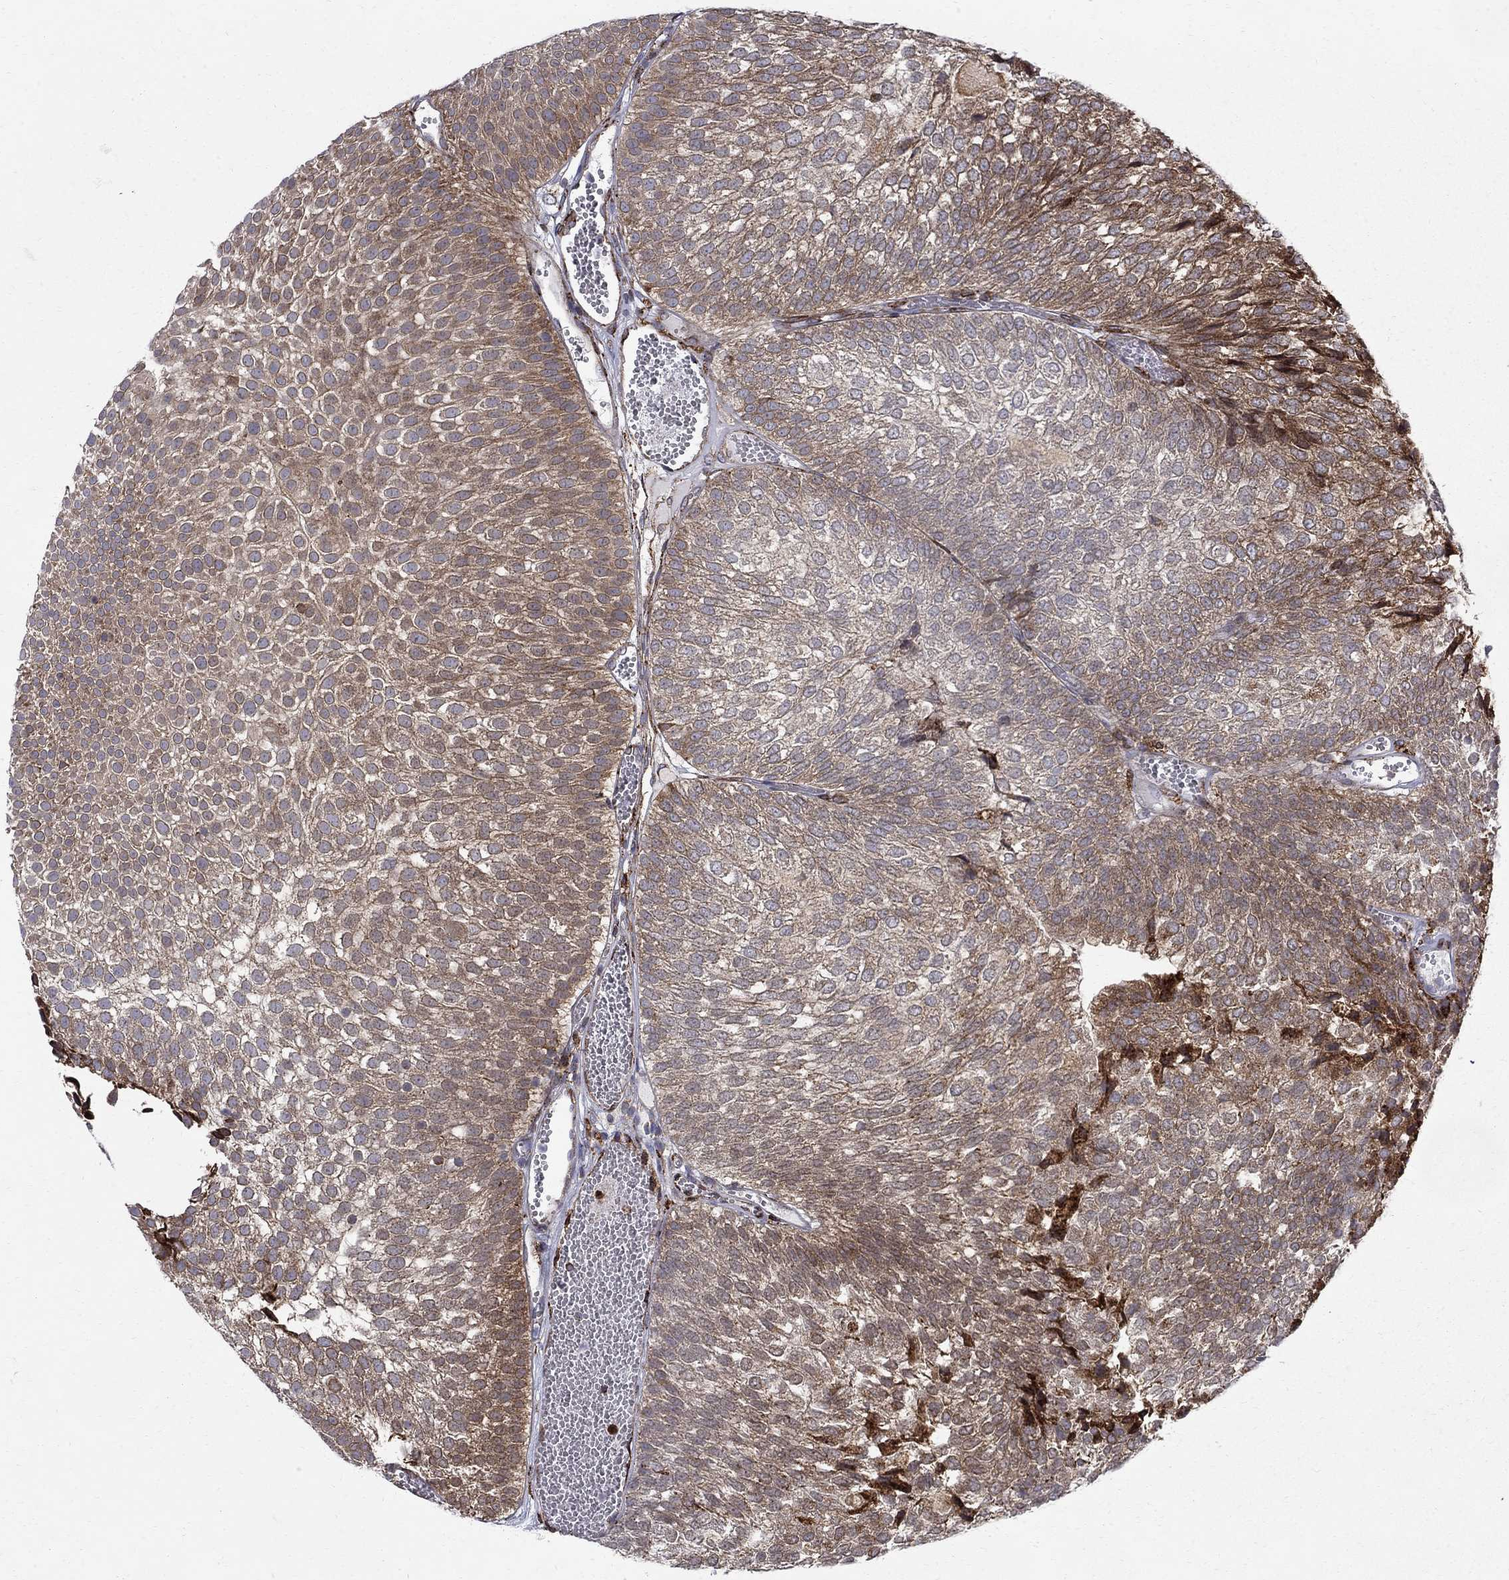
{"staining": {"intensity": "moderate", "quantity": ">75%", "location": "cytoplasmic/membranous"}, "tissue": "urothelial cancer", "cell_type": "Tumor cells", "image_type": "cancer", "snomed": [{"axis": "morphology", "description": "Urothelial carcinoma, Low grade"}, {"axis": "topography", "description": "Urinary bladder"}], "caption": "Immunohistochemistry of urothelial cancer reveals medium levels of moderate cytoplasmic/membranous staining in approximately >75% of tumor cells. Nuclei are stained in blue.", "gene": "CAB39L", "patient": {"sex": "male", "age": 52}}